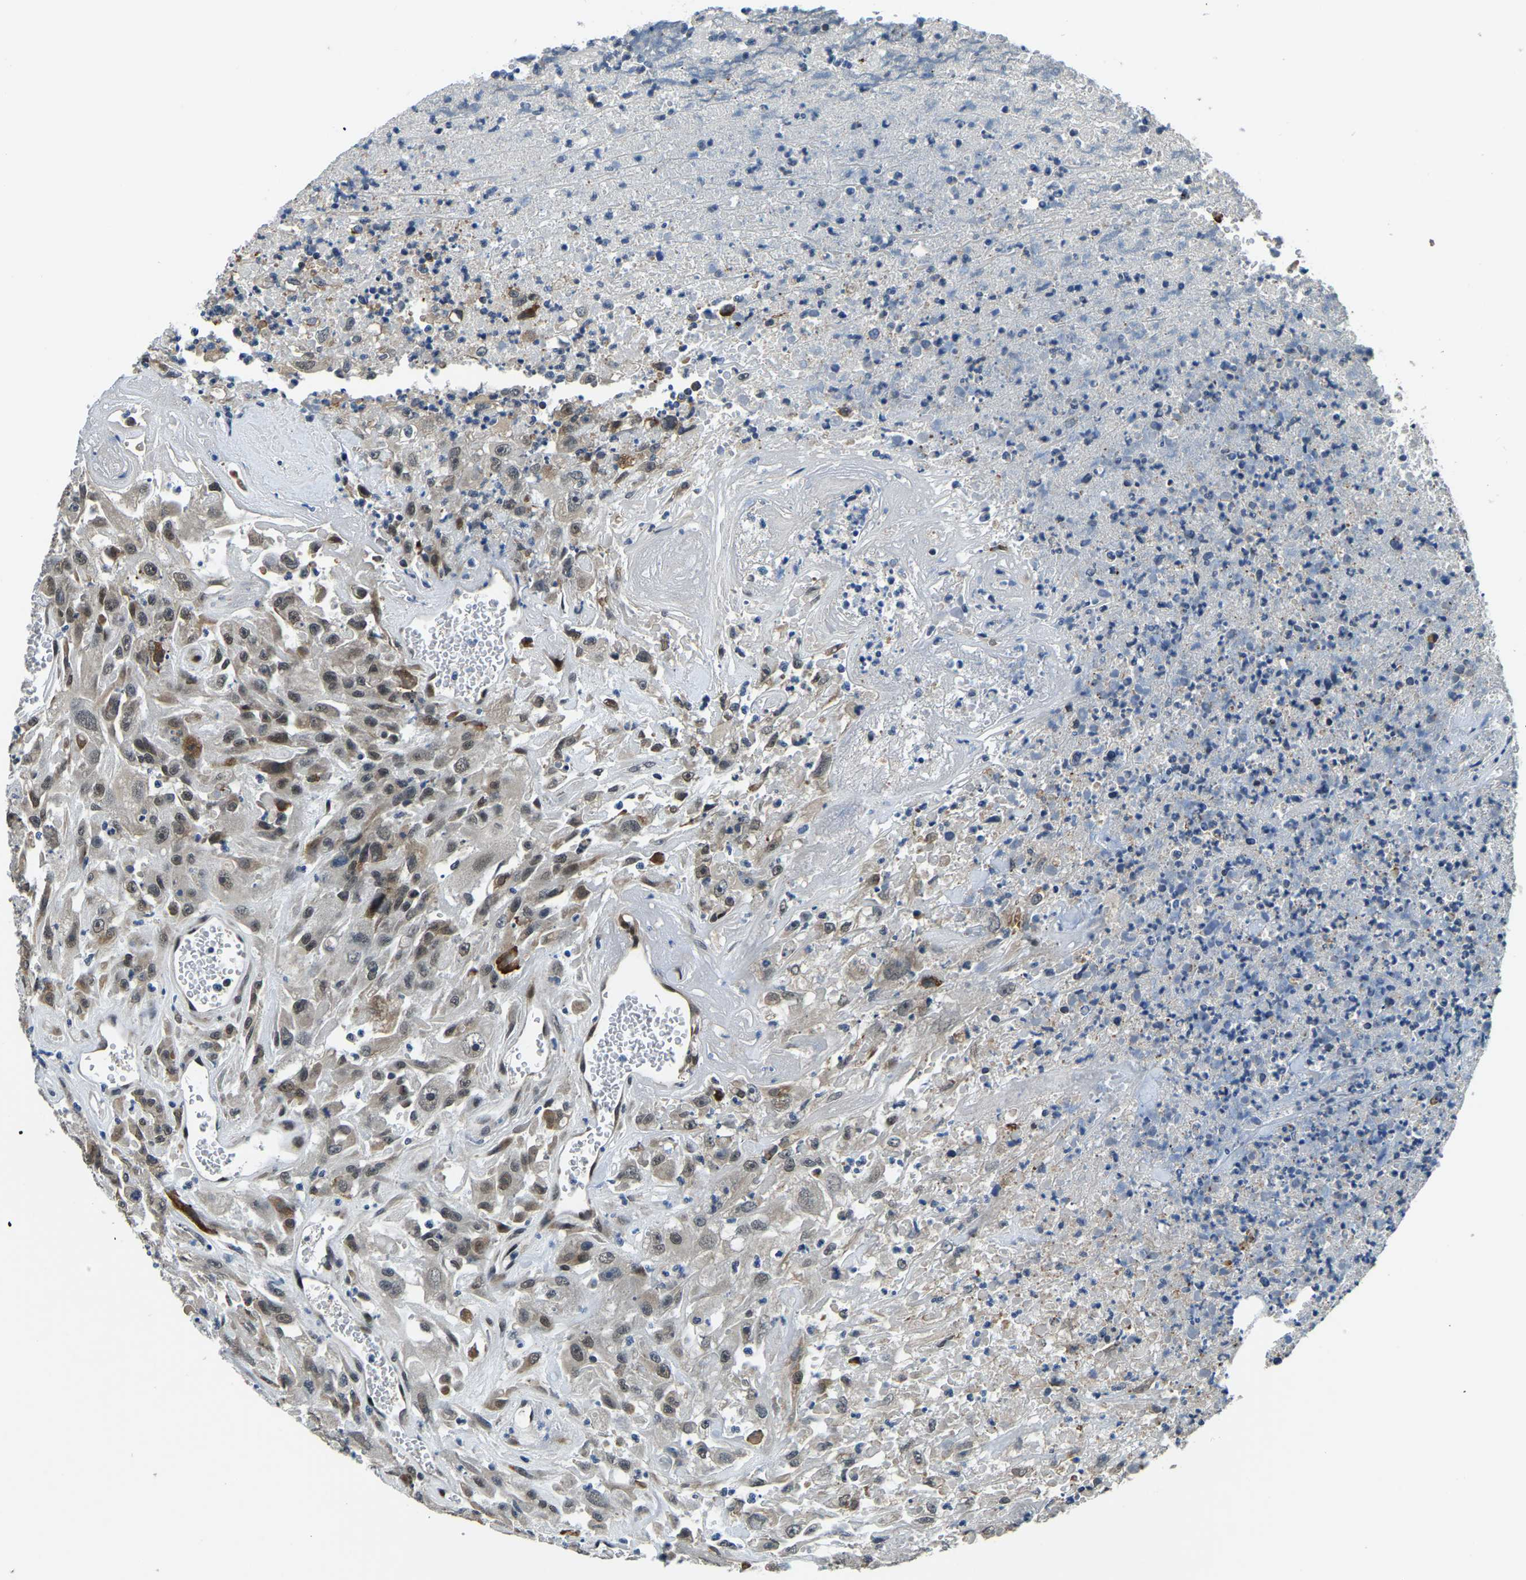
{"staining": {"intensity": "moderate", "quantity": "25%-75%", "location": "cytoplasmic/membranous,nuclear"}, "tissue": "urothelial cancer", "cell_type": "Tumor cells", "image_type": "cancer", "snomed": [{"axis": "morphology", "description": "Urothelial carcinoma, High grade"}, {"axis": "topography", "description": "Urinary bladder"}], "caption": "Human urothelial carcinoma (high-grade) stained for a protein (brown) exhibits moderate cytoplasmic/membranous and nuclear positive expression in about 25%-75% of tumor cells.", "gene": "ING2", "patient": {"sex": "male", "age": 46}}